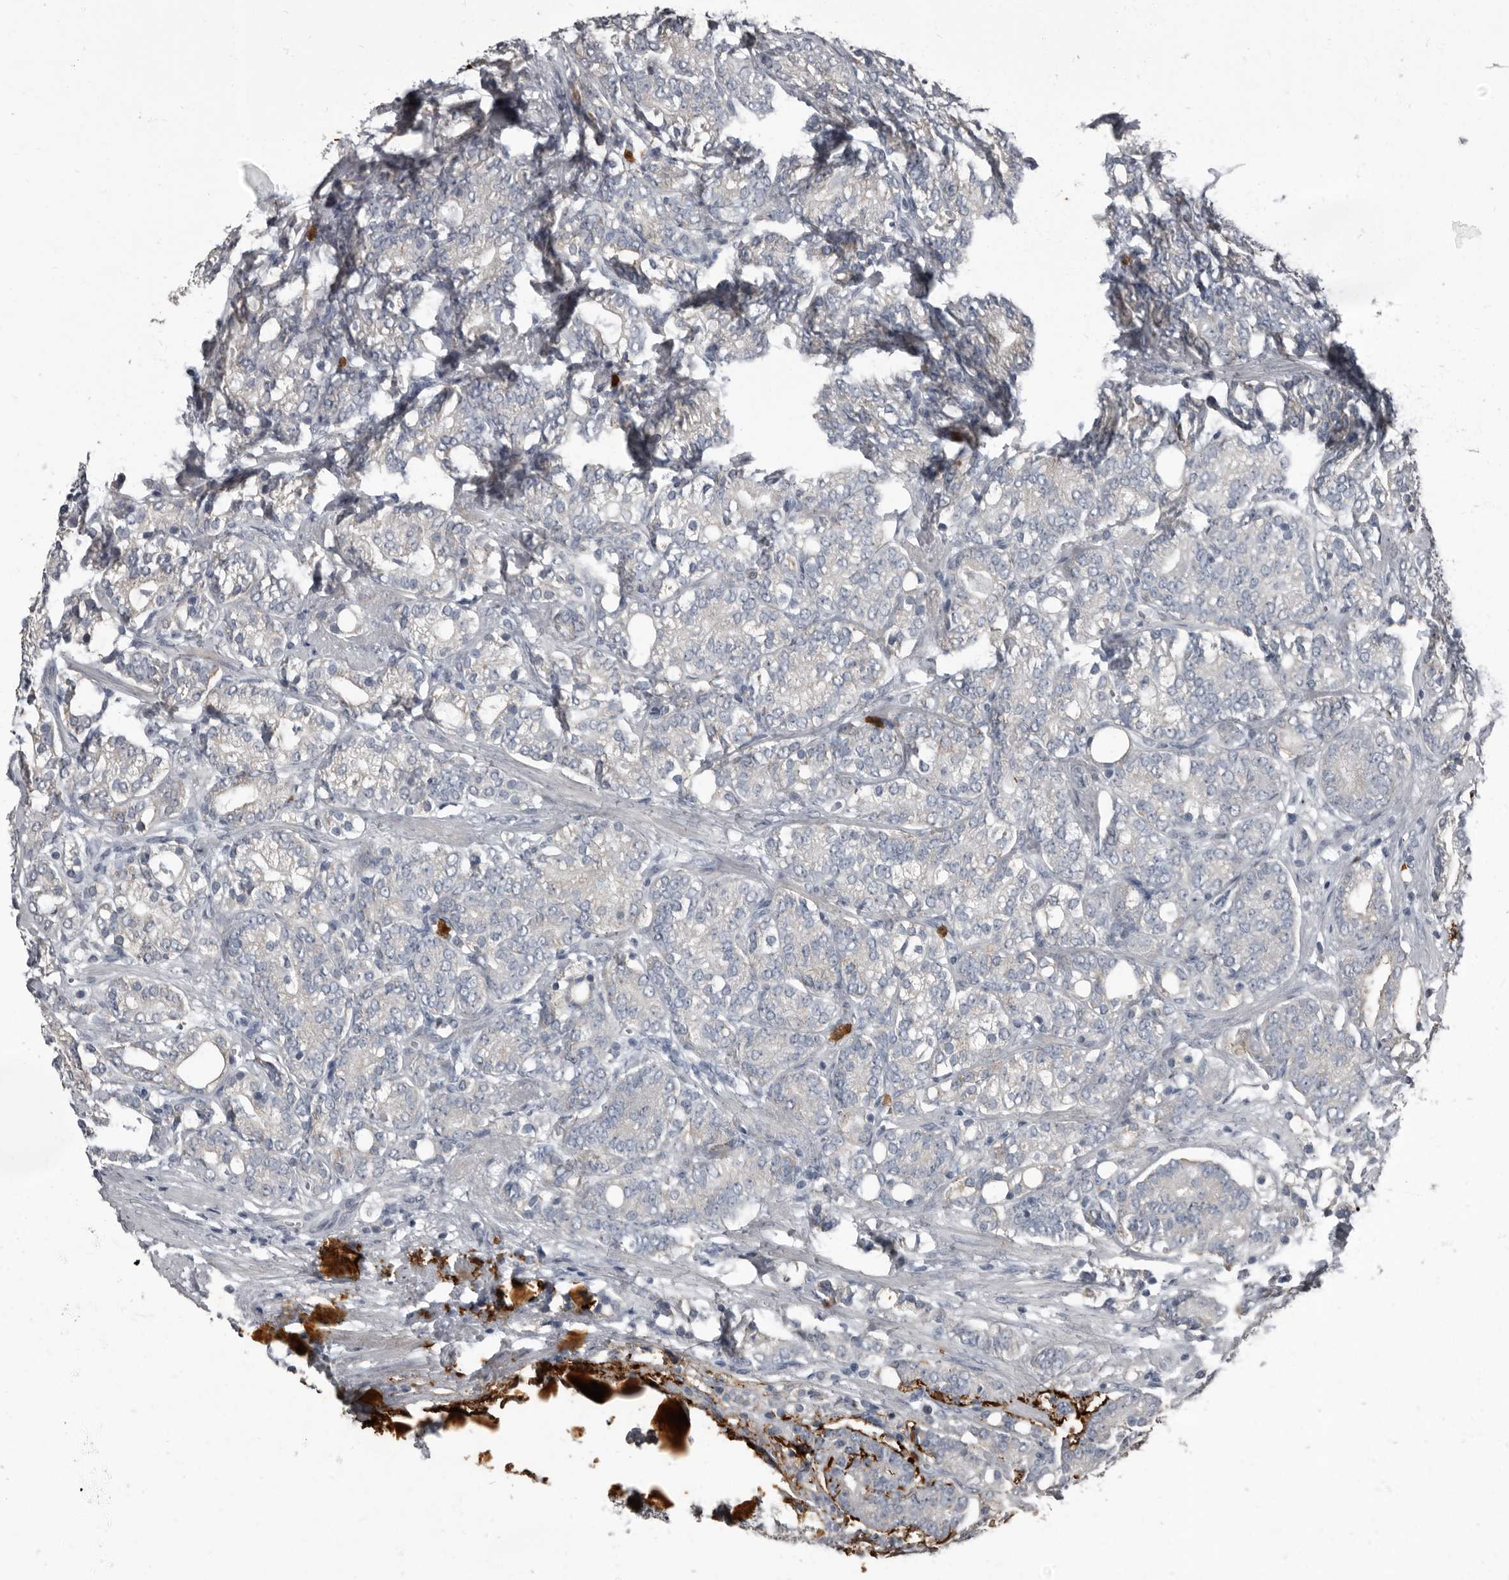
{"staining": {"intensity": "weak", "quantity": "<25%", "location": "cytoplasmic/membranous"}, "tissue": "prostate cancer", "cell_type": "Tumor cells", "image_type": "cancer", "snomed": [{"axis": "morphology", "description": "Adenocarcinoma, High grade"}, {"axis": "topography", "description": "Prostate"}], "caption": "Protein analysis of prostate cancer shows no significant staining in tumor cells.", "gene": "TPD52L1", "patient": {"sex": "male", "age": 57}}